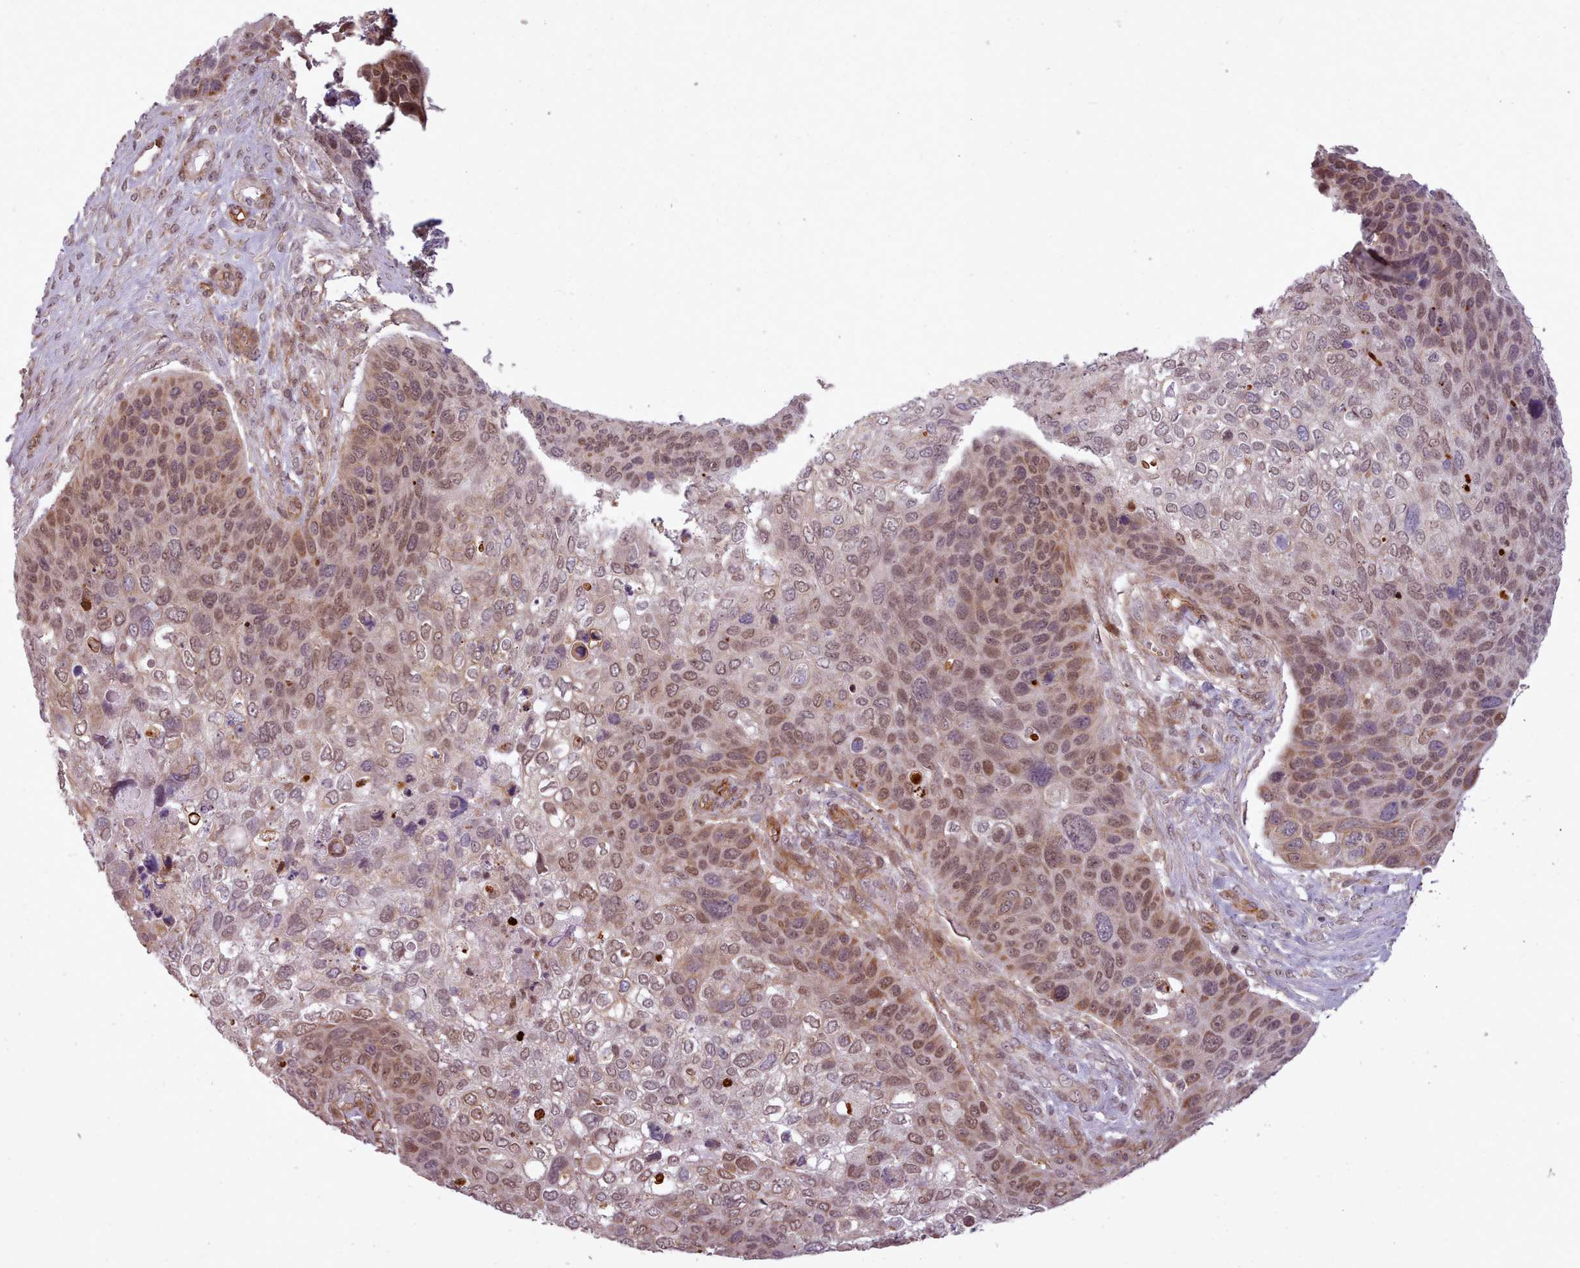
{"staining": {"intensity": "moderate", "quantity": "25%-75%", "location": "cytoplasmic/membranous,nuclear"}, "tissue": "skin cancer", "cell_type": "Tumor cells", "image_type": "cancer", "snomed": [{"axis": "morphology", "description": "Basal cell carcinoma"}, {"axis": "topography", "description": "Skin"}], "caption": "A micrograph of human skin cancer stained for a protein exhibits moderate cytoplasmic/membranous and nuclear brown staining in tumor cells.", "gene": "ZMYM4", "patient": {"sex": "female", "age": 74}}